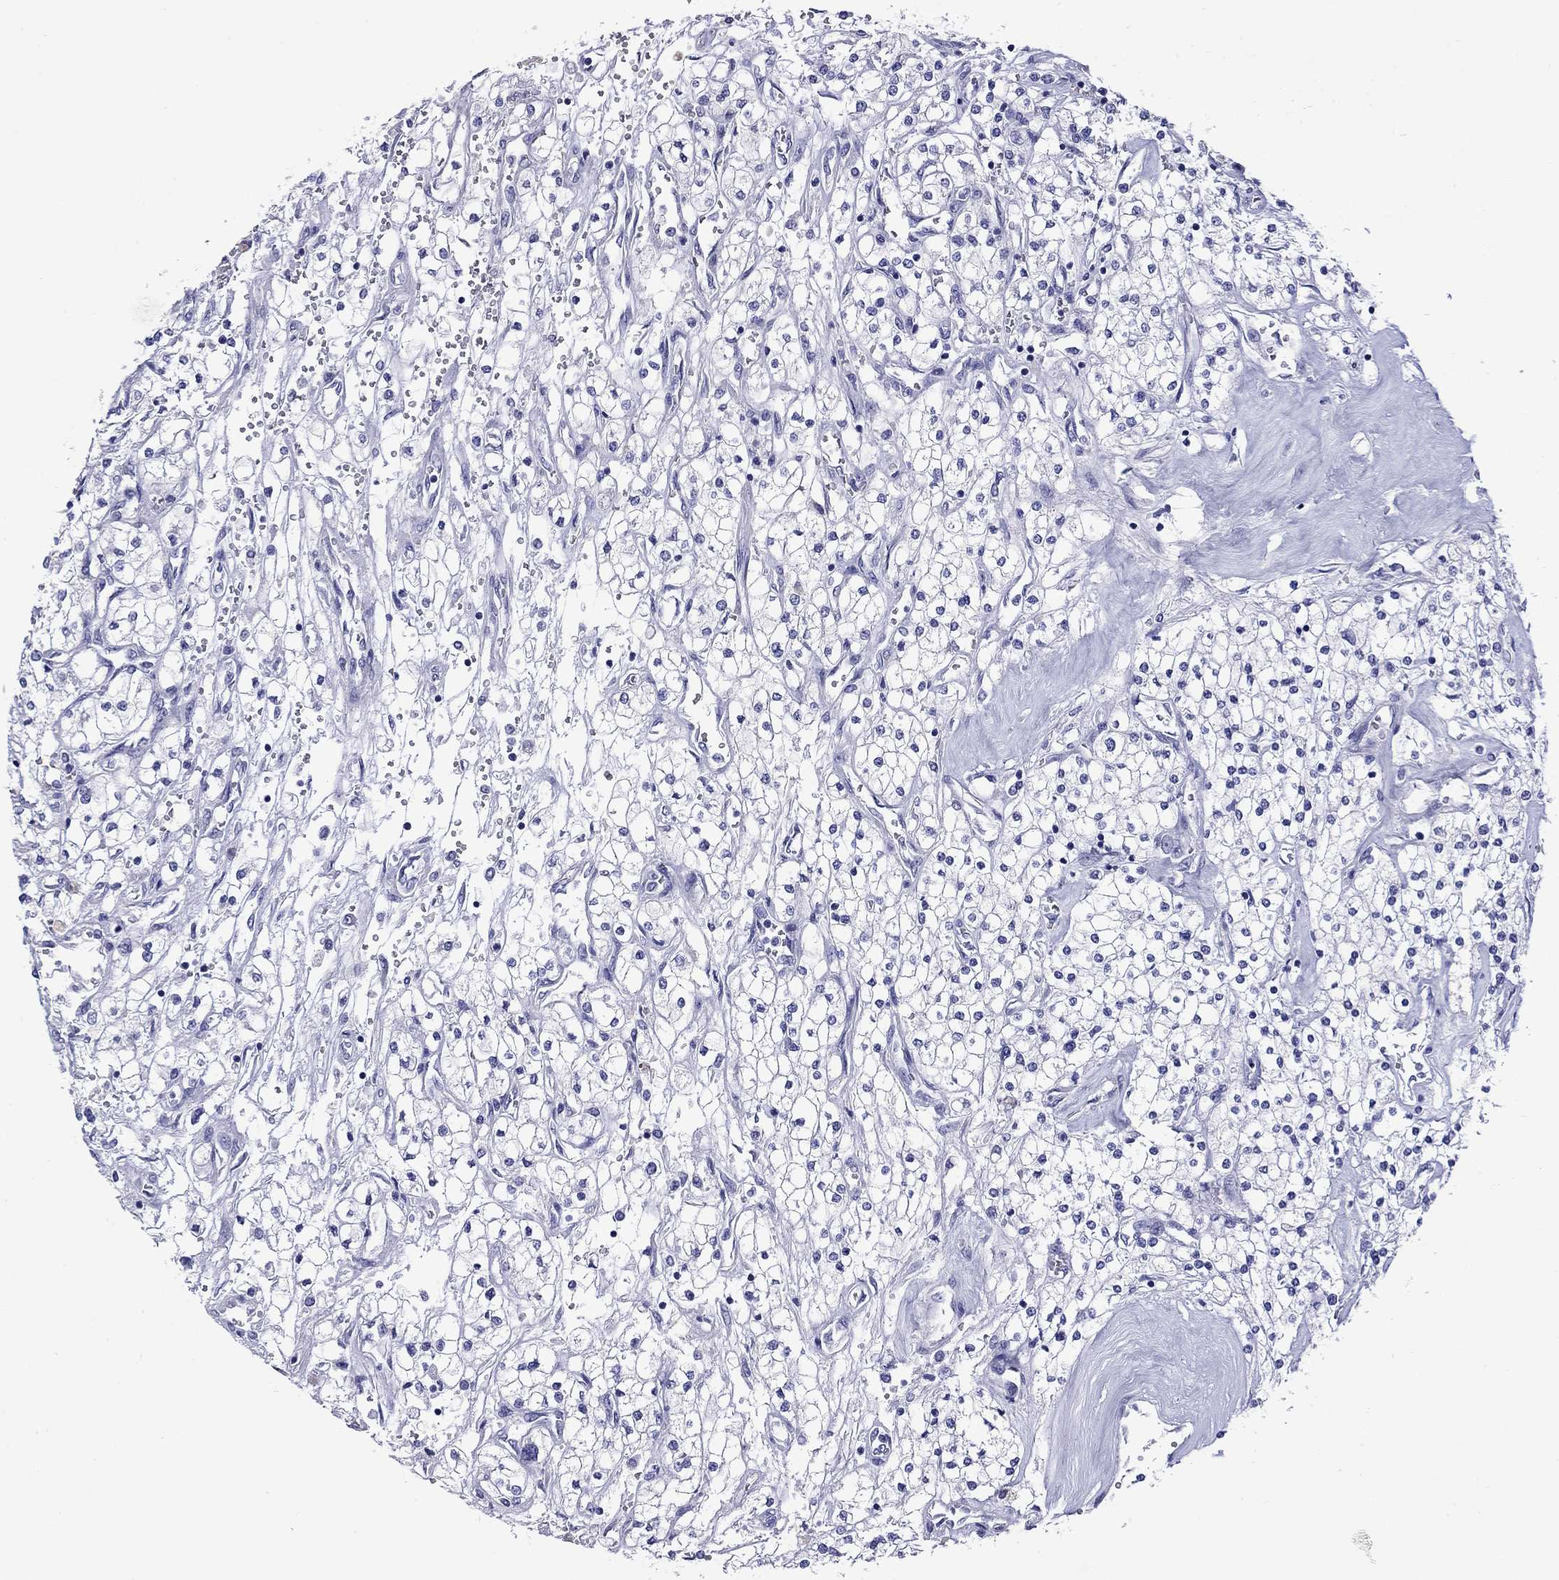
{"staining": {"intensity": "negative", "quantity": "none", "location": "none"}, "tissue": "renal cancer", "cell_type": "Tumor cells", "image_type": "cancer", "snomed": [{"axis": "morphology", "description": "Adenocarcinoma, NOS"}, {"axis": "topography", "description": "Kidney"}], "caption": "Immunohistochemistry (IHC) histopathology image of neoplastic tissue: human renal adenocarcinoma stained with DAB (3,3'-diaminobenzidine) reveals no significant protein staining in tumor cells. (DAB immunohistochemistry (IHC) with hematoxylin counter stain).", "gene": "KIAA2012", "patient": {"sex": "male", "age": 80}}